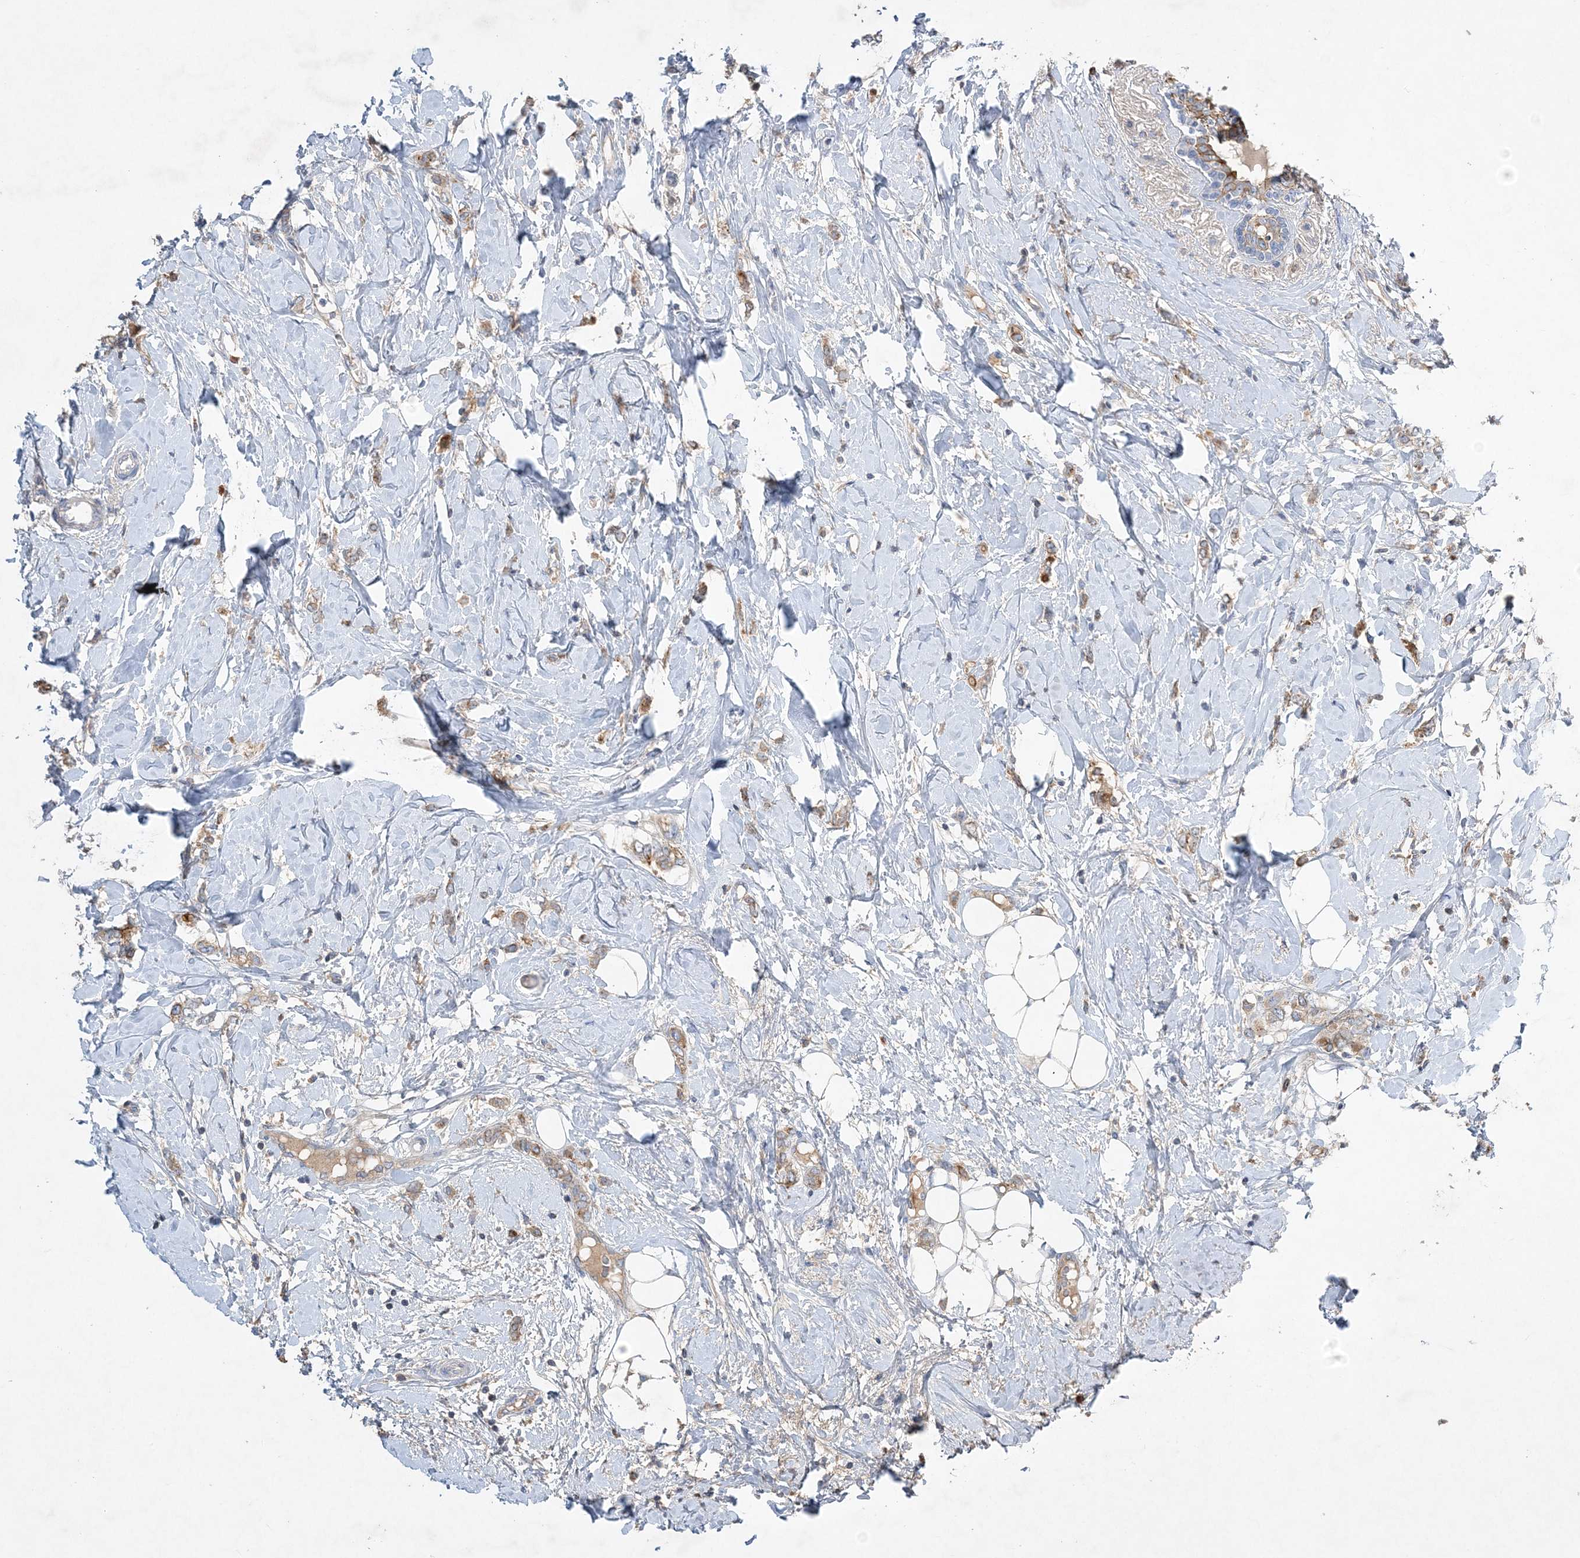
{"staining": {"intensity": "weak", "quantity": ">75%", "location": "cytoplasmic/membranous"}, "tissue": "breast cancer", "cell_type": "Tumor cells", "image_type": "cancer", "snomed": [{"axis": "morphology", "description": "Normal tissue, NOS"}, {"axis": "morphology", "description": "Lobular carcinoma"}, {"axis": "topography", "description": "Breast"}], "caption": "Protein positivity by immunohistochemistry reveals weak cytoplasmic/membranous expression in about >75% of tumor cells in breast cancer.", "gene": "ADCK2", "patient": {"sex": "female", "age": 47}}